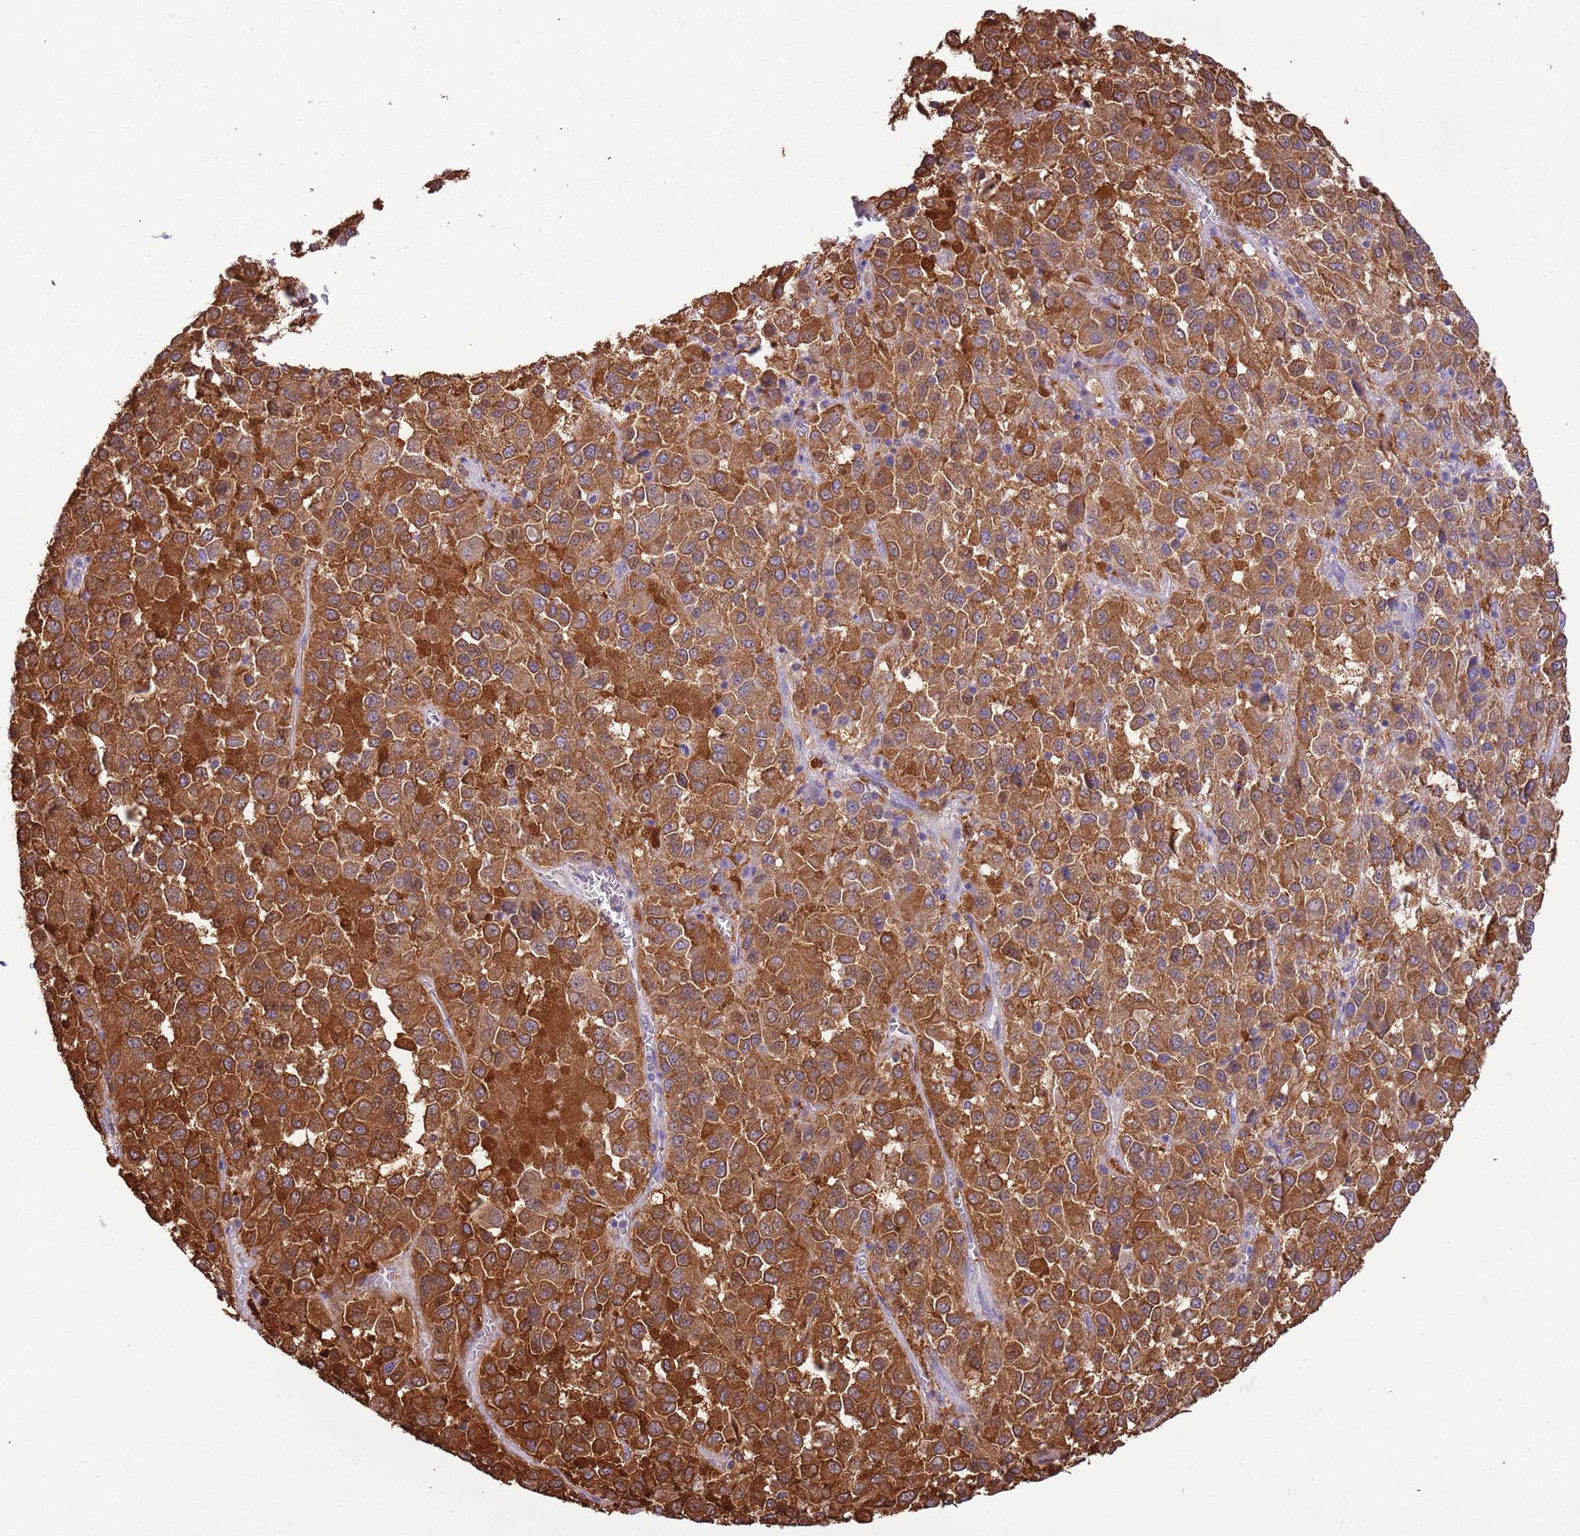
{"staining": {"intensity": "strong", "quantity": ">75%", "location": "cytoplasmic/membranous"}, "tissue": "melanoma", "cell_type": "Tumor cells", "image_type": "cancer", "snomed": [{"axis": "morphology", "description": "Malignant melanoma, Metastatic site"}, {"axis": "topography", "description": "Lung"}], "caption": "There is high levels of strong cytoplasmic/membranous positivity in tumor cells of malignant melanoma (metastatic site), as demonstrated by immunohistochemical staining (brown color).", "gene": "STIP1", "patient": {"sex": "male", "age": 64}}